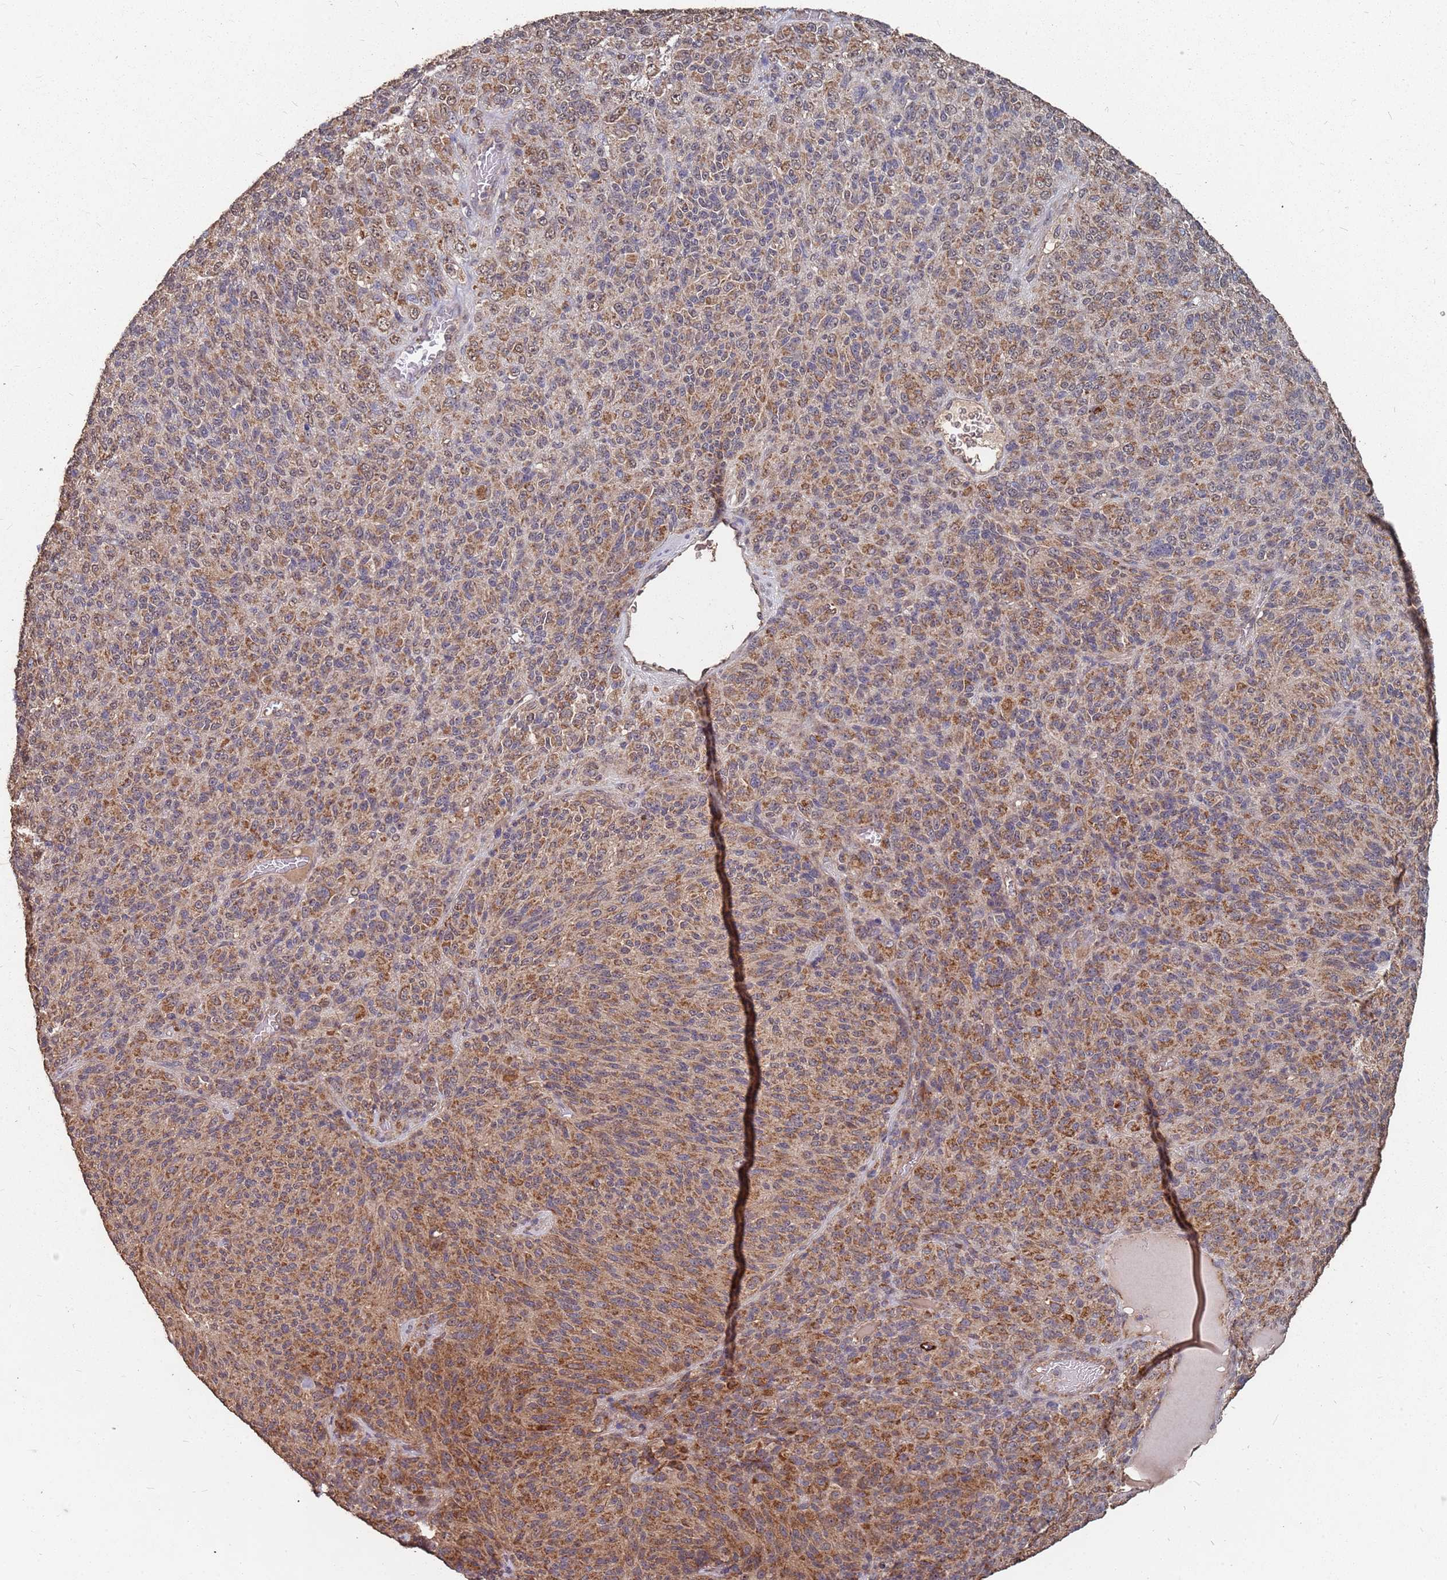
{"staining": {"intensity": "moderate", "quantity": ">75%", "location": "cytoplasmic/membranous"}, "tissue": "melanoma", "cell_type": "Tumor cells", "image_type": "cancer", "snomed": [{"axis": "morphology", "description": "Malignant melanoma, Metastatic site"}, {"axis": "topography", "description": "Brain"}], "caption": "Immunohistochemistry (IHC) (DAB (3,3'-diaminobenzidine)) staining of melanoma shows moderate cytoplasmic/membranous protein positivity in approximately >75% of tumor cells. The protein of interest is stained brown, and the nuclei are stained in blue (DAB (3,3'-diaminobenzidine) IHC with brightfield microscopy, high magnification).", "gene": "PRORP", "patient": {"sex": "female", "age": 56}}